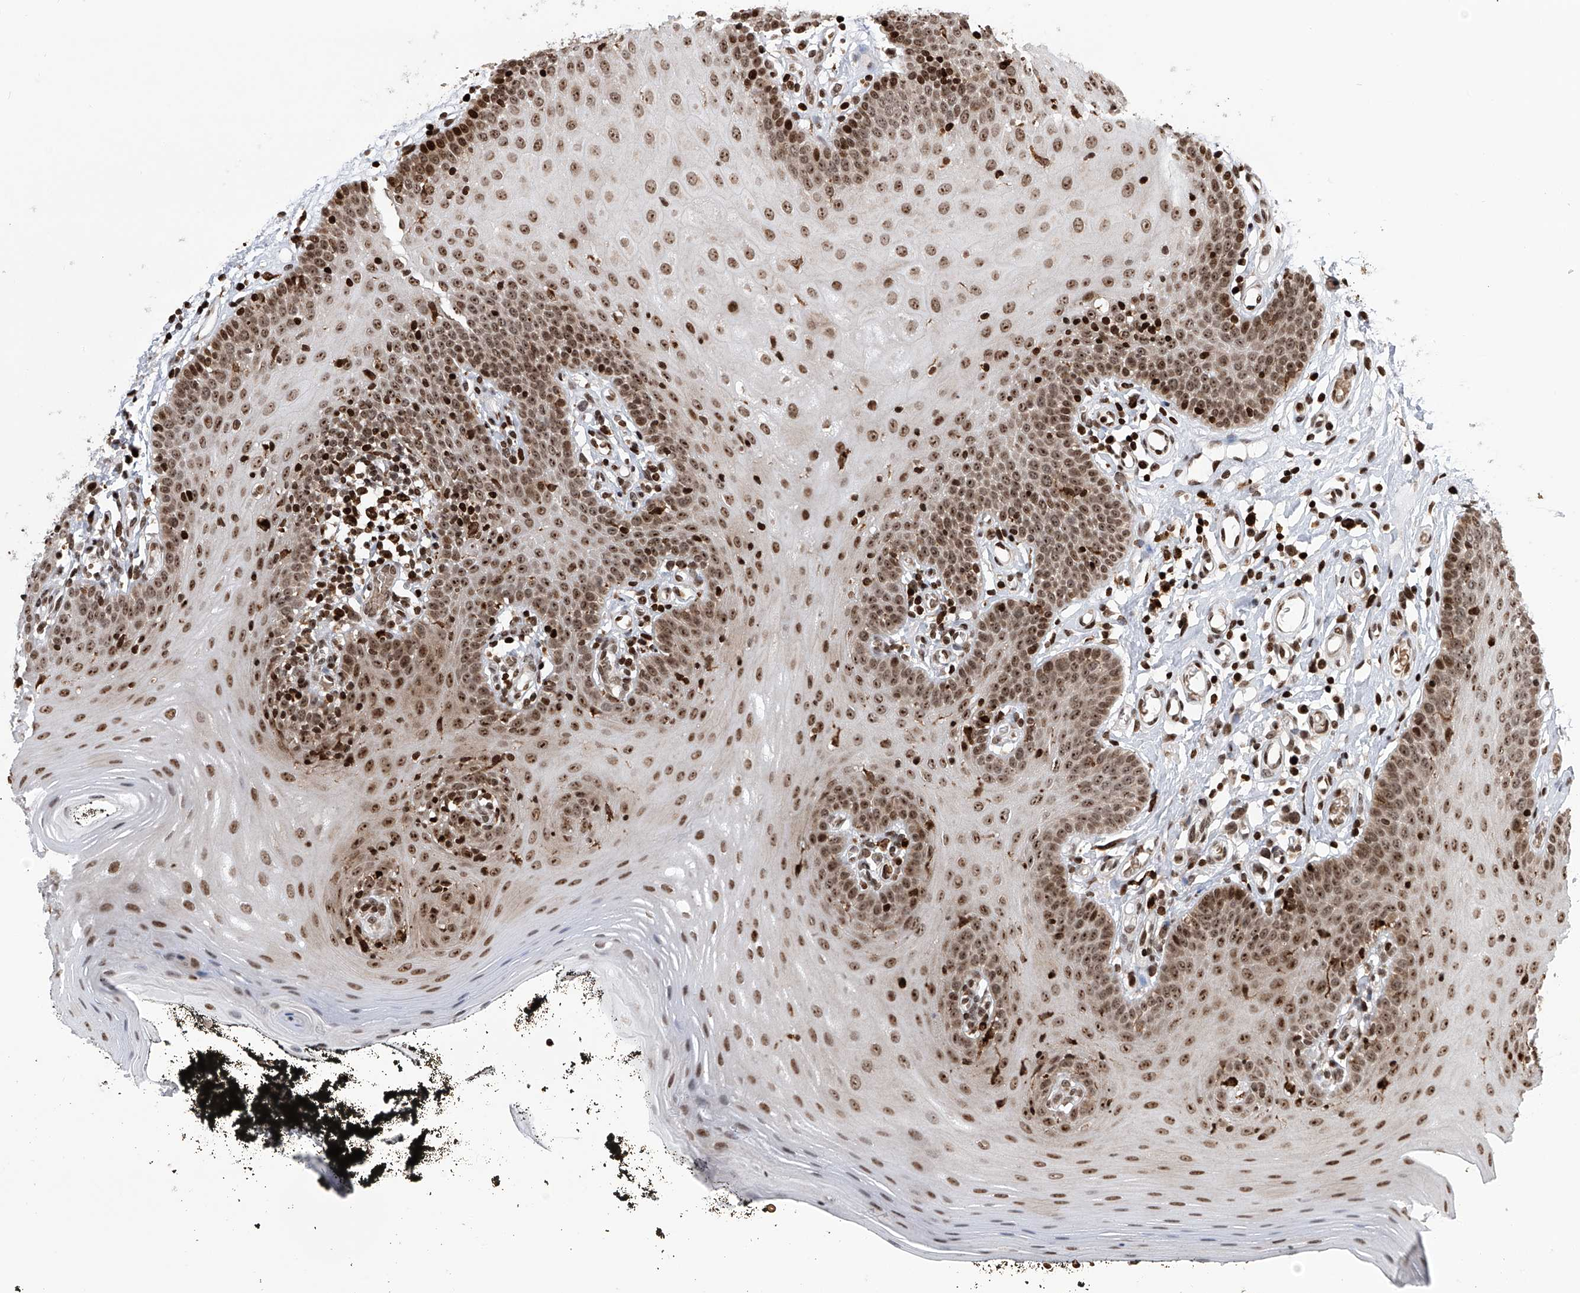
{"staining": {"intensity": "strong", "quantity": ">75%", "location": "nuclear"}, "tissue": "oral mucosa", "cell_type": "Squamous epithelial cells", "image_type": "normal", "snomed": [{"axis": "morphology", "description": "Normal tissue, NOS"}, {"axis": "topography", "description": "Oral tissue"}], "caption": "The histopathology image demonstrates a brown stain indicating the presence of a protein in the nuclear of squamous epithelial cells in oral mucosa. Nuclei are stained in blue.", "gene": "PAK1IP1", "patient": {"sex": "male", "age": 74}}